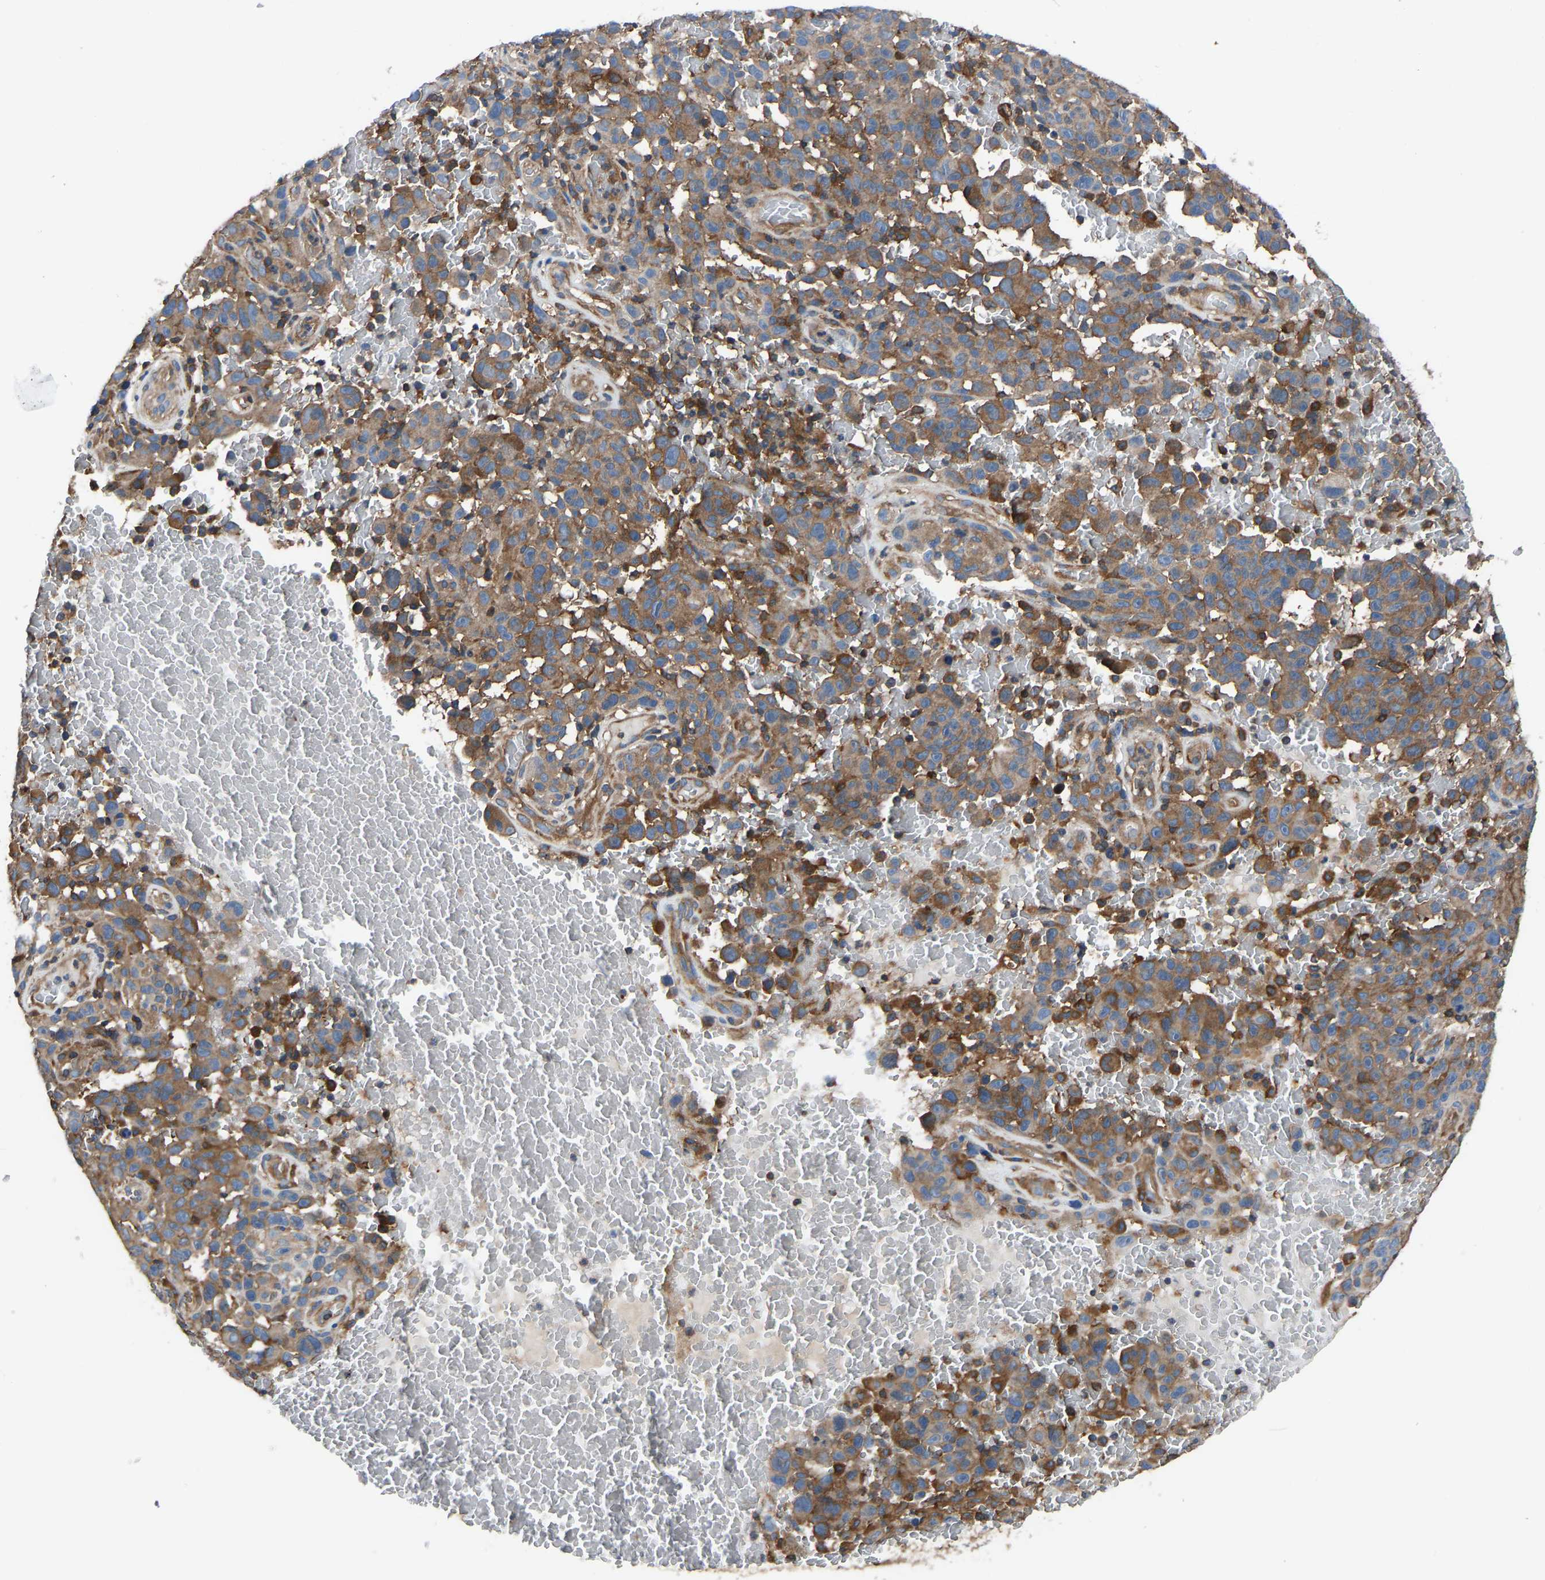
{"staining": {"intensity": "moderate", "quantity": ">75%", "location": "cytoplasmic/membranous"}, "tissue": "melanoma", "cell_type": "Tumor cells", "image_type": "cancer", "snomed": [{"axis": "morphology", "description": "Malignant melanoma, NOS"}, {"axis": "topography", "description": "Skin"}], "caption": "Moderate cytoplasmic/membranous positivity is present in about >75% of tumor cells in melanoma.", "gene": "PRKAR1A", "patient": {"sex": "female", "age": 82}}